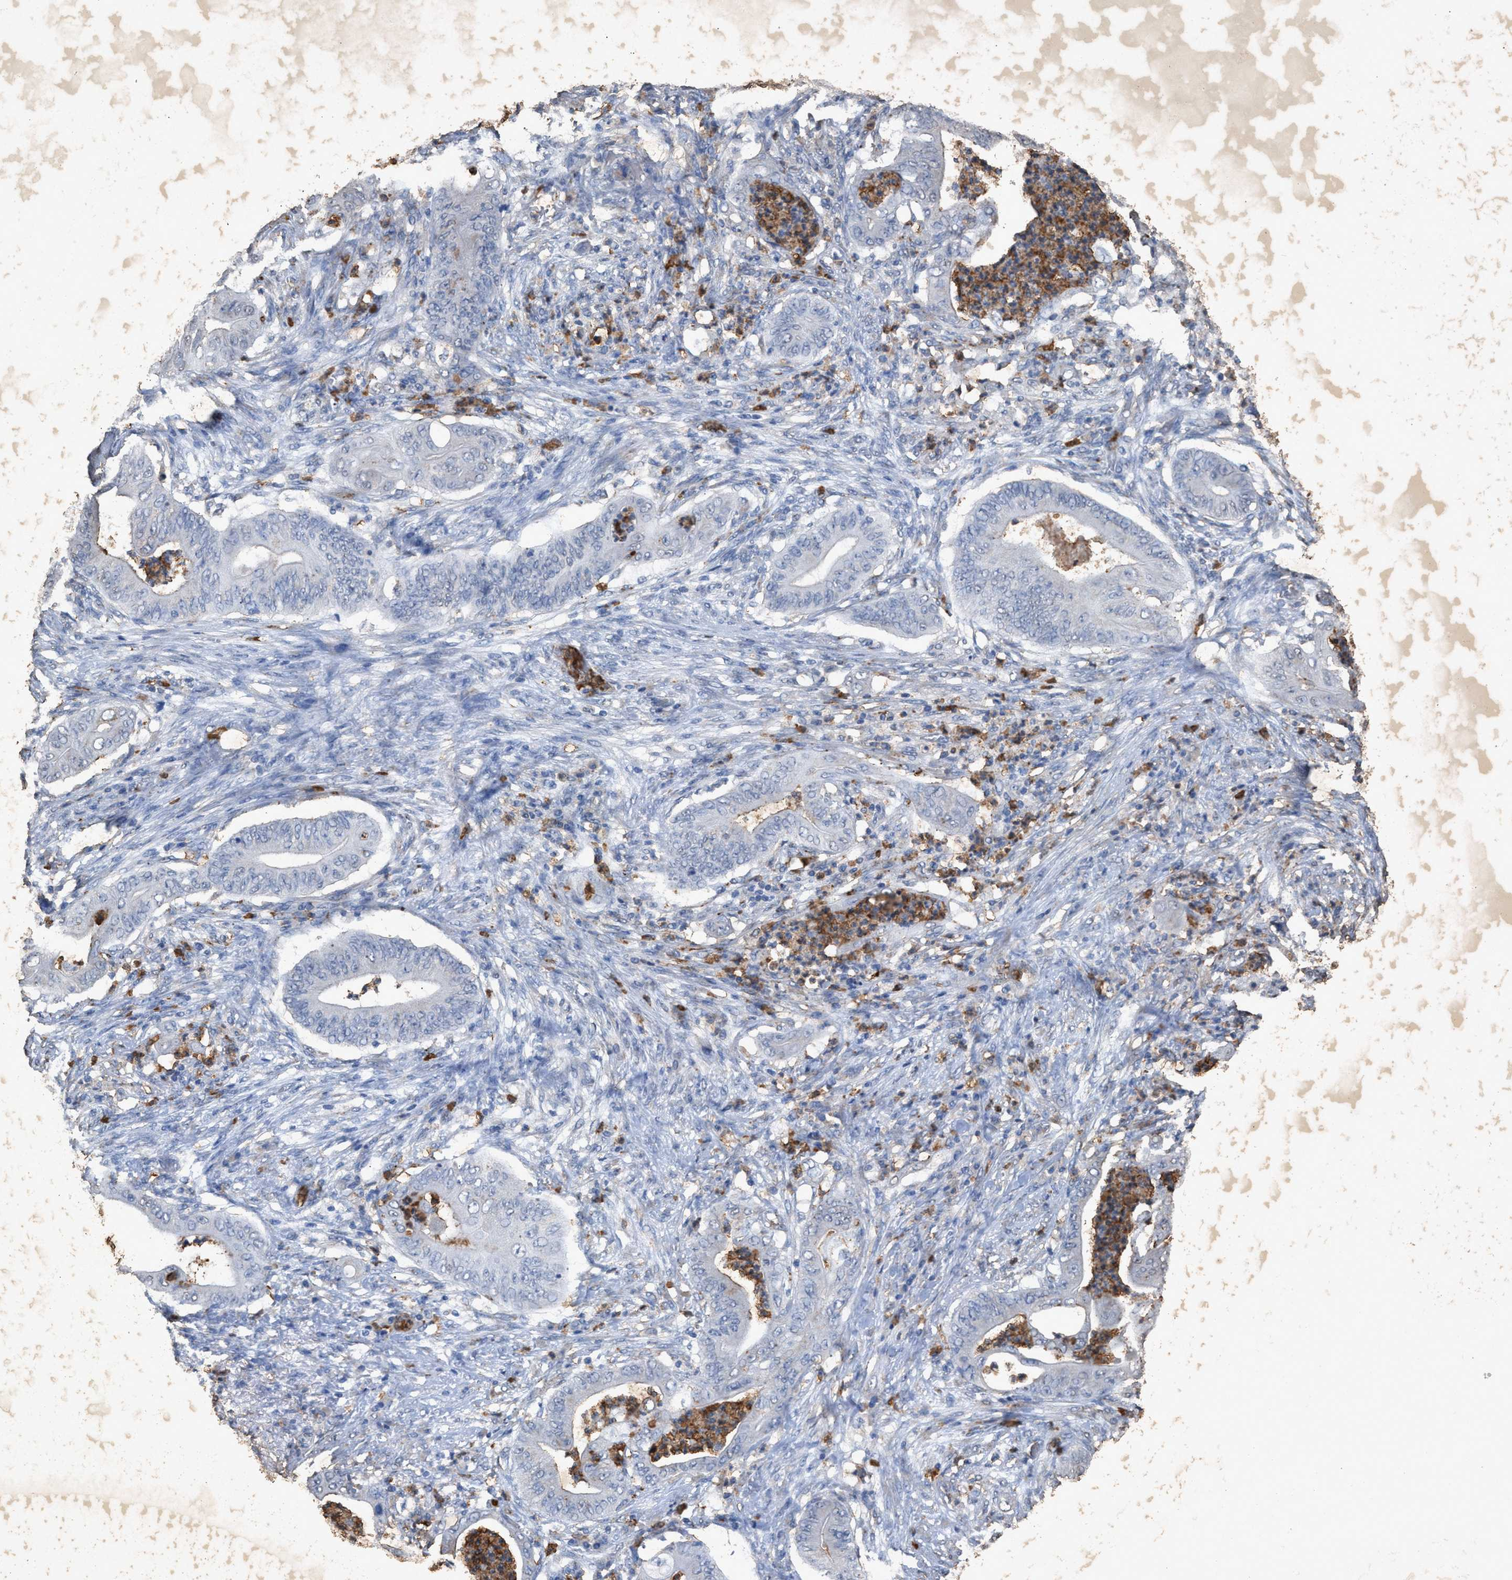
{"staining": {"intensity": "negative", "quantity": "none", "location": "none"}, "tissue": "stomach cancer", "cell_type": "Tumor cells", "image_type": "cancer", "snomed": [{"axis": "morphology", "description": "Adenocarcinoma, NOS"}, {"axis": "topography", "description": "Stomach"}], "caption": "The micrograph shows no staining of tumor cells in stomach cancer. Nuclei are stained in blue.", "gene": "LTB4R2", "patient": {"sex": "female", "age": 73}}